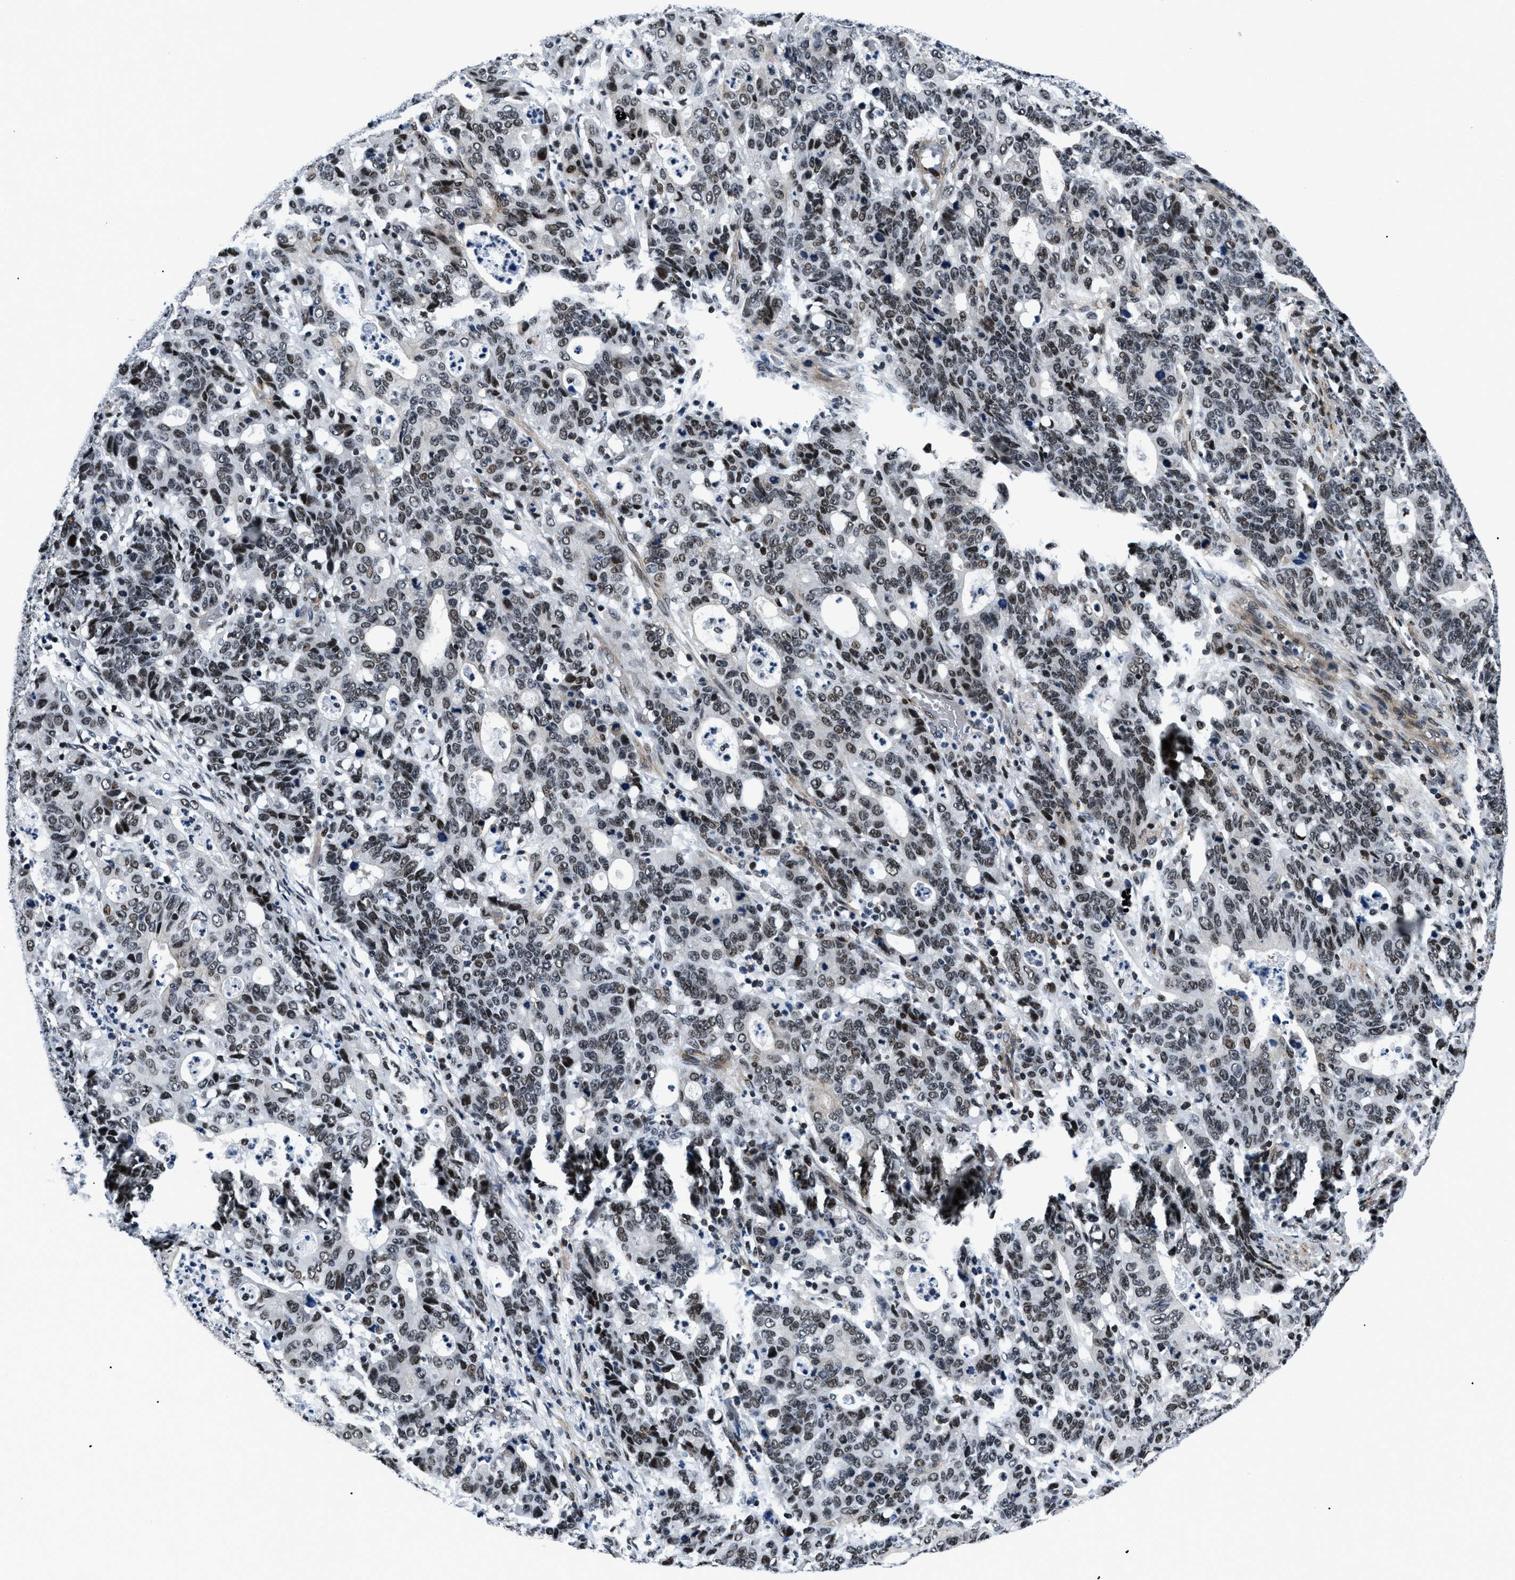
{"staining": {"intensity": "strong", "quantity": ">75%", "location": "nuclear"}, "tissue": "stomach cancer", "cell_type": "Tumor cells", "image_type": "cancer", "snomed": [{"axis": "morphology", "description": "Adenocarcinoma, NOS"}, {"axis": "topography", "description": "Stomach, upper"}], "caption": "A micrograph of stomach adenocarcinoma stained for a protein demonstrates strong nuclear brown staining in tumor cells.", "gene": "SMARCB1", "patient": {"sex": "male", "age": 69}}